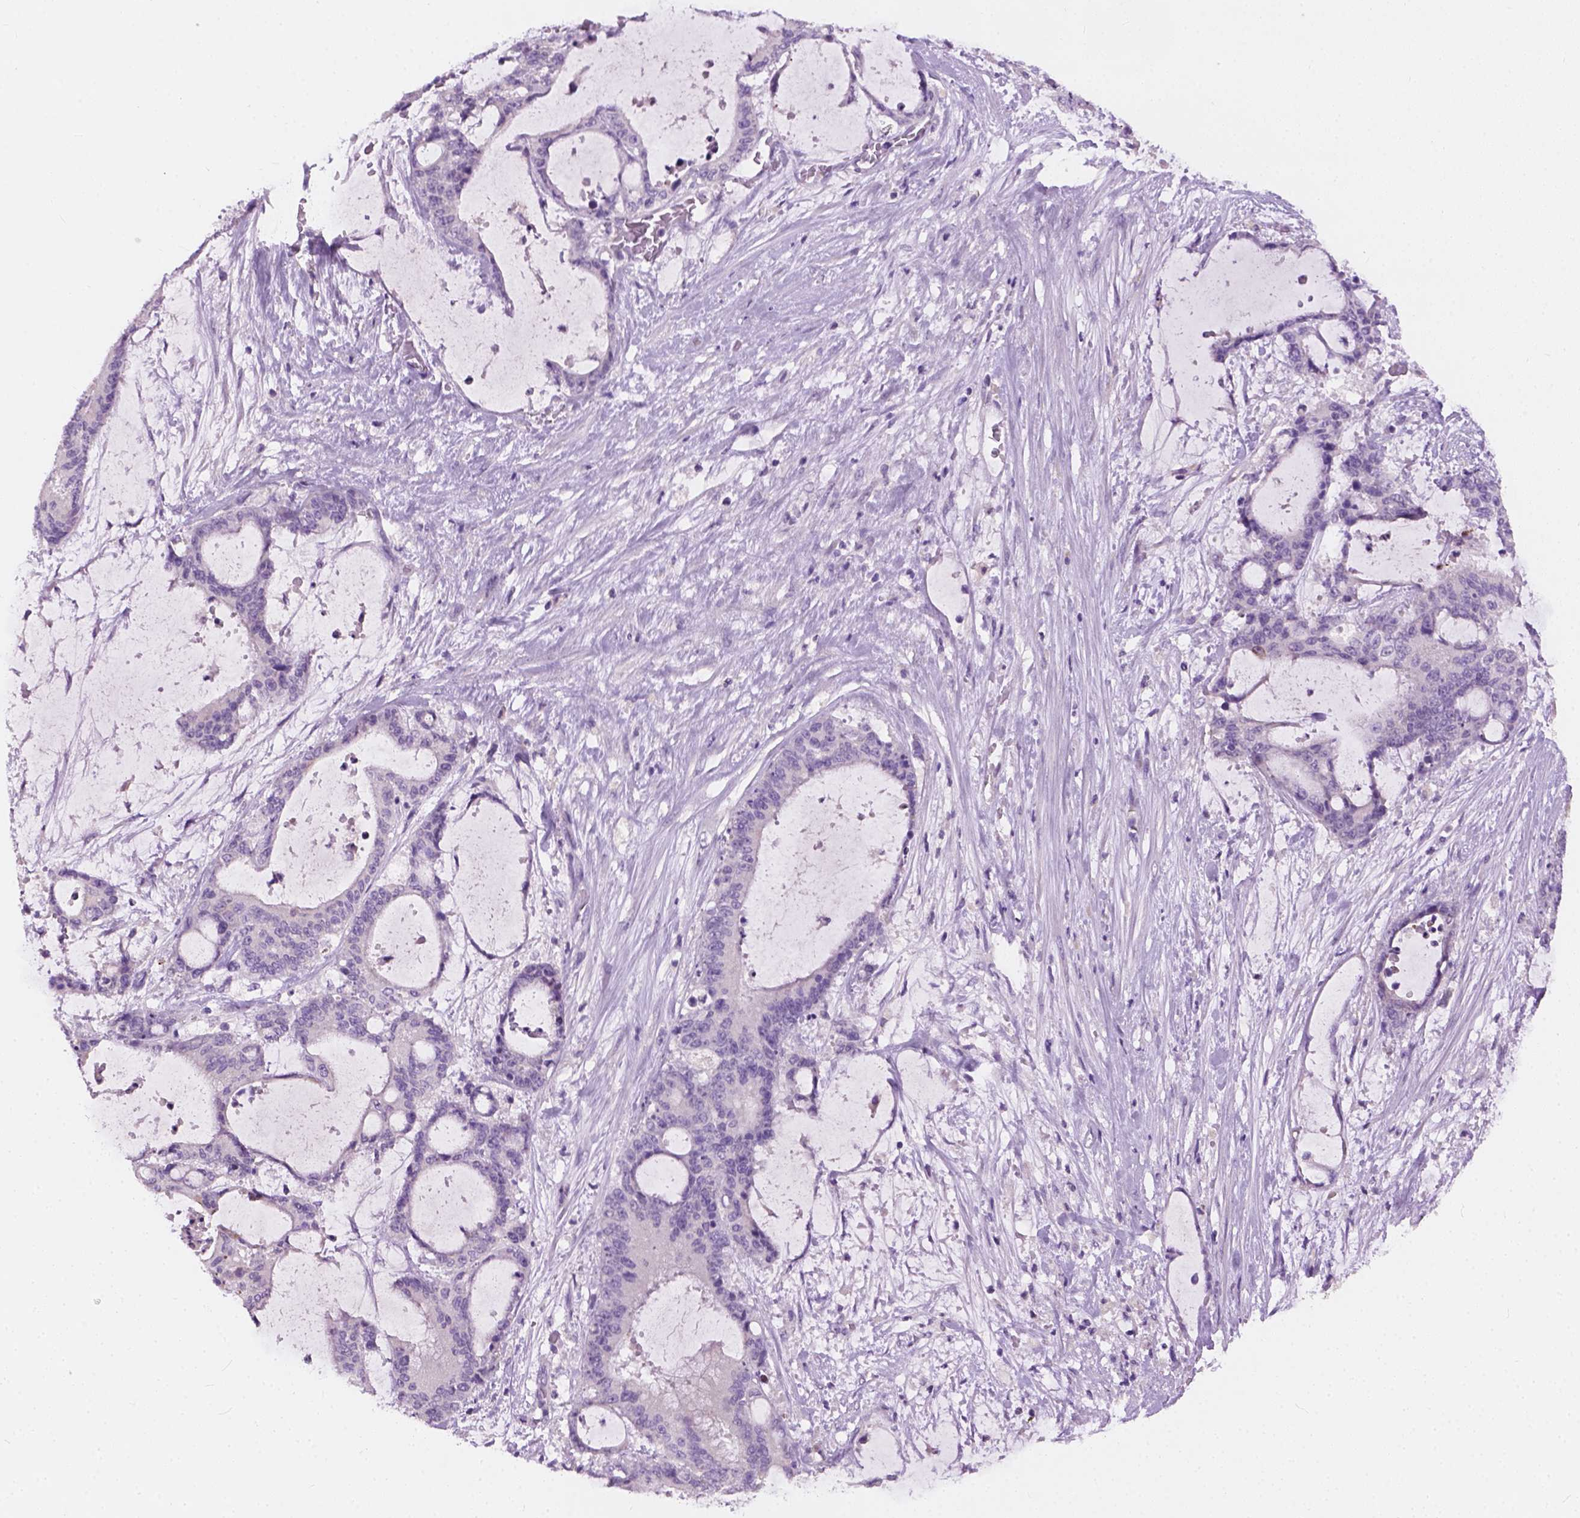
{"staining": {"intensity": "negative", "quantity": "none", "location": "none"}, "tissue": "liver cancer", "cell_type": "Tumor cells", "image_type": "cancer", "snomed": [{"axis": "morphology", "description": "Normal tissue, NOS"}, {"axis": "morphology", "description": "Cholangiocarcinoma"}, {"axis": "topography", "description": "Liver"}, {"axis": "topography", "description": "Peripheral nerve tissue"}], "caption": "Tumor cells are negative for protein expression in human liver cancer.", "gene": "KRT17", "patient": {"sex": "female", "age": 73}}